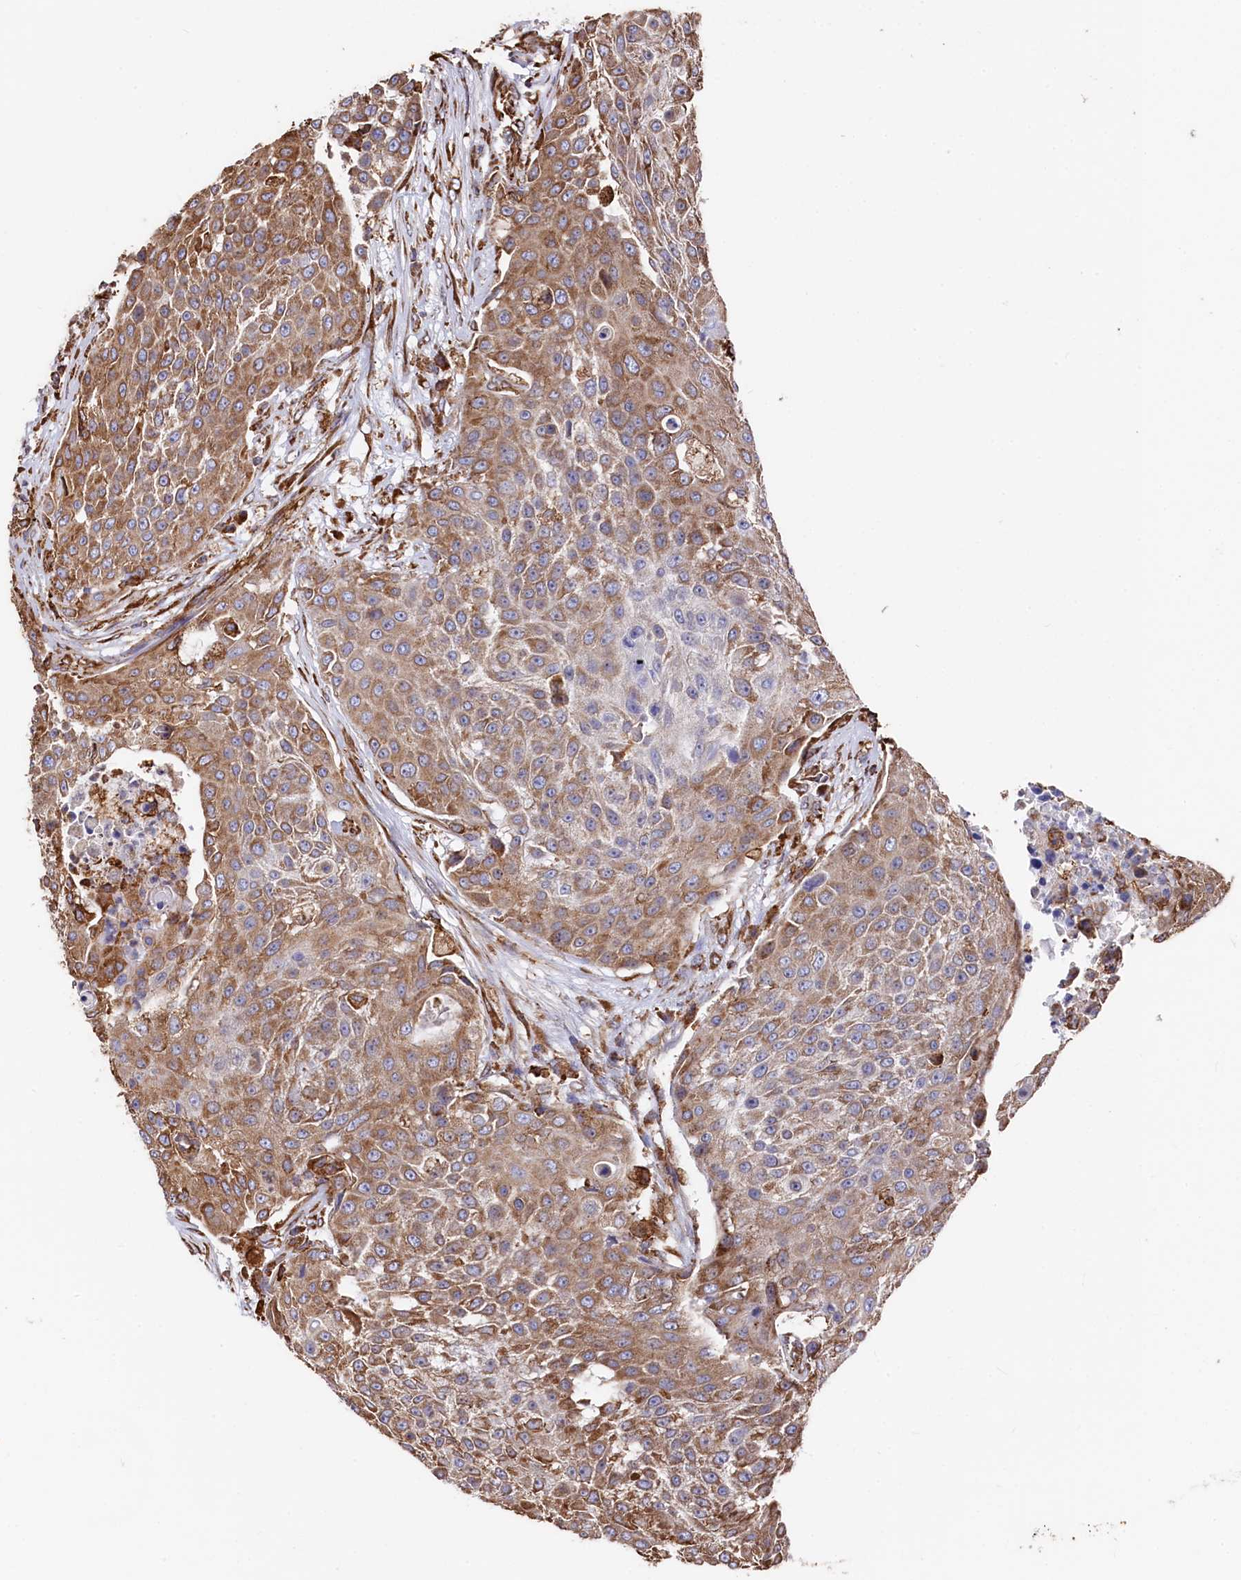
{"staining": {"intensity": "moderate", "quantity": ">75%", "location": "cytoplasmic/membranous"}, "tissue": "urothelial cancer", "cell_type": "Tumor cells", "image_type": "cancer", "snomed": [{"axis": "morphology", "description": "Urothelial carcinoma, High grade"}, {"axis": "topography", "description": "Urinary bladder"}], "caption": "Immunohistochemistry (IHC) of high-grade urothelial carcinoma displays medium levels of moderate cytoplasmic/membranous positivity in about >75% of tumor cells.", "gene": "NEURL1B", "patient": {"sex": "female", "age": 63}}